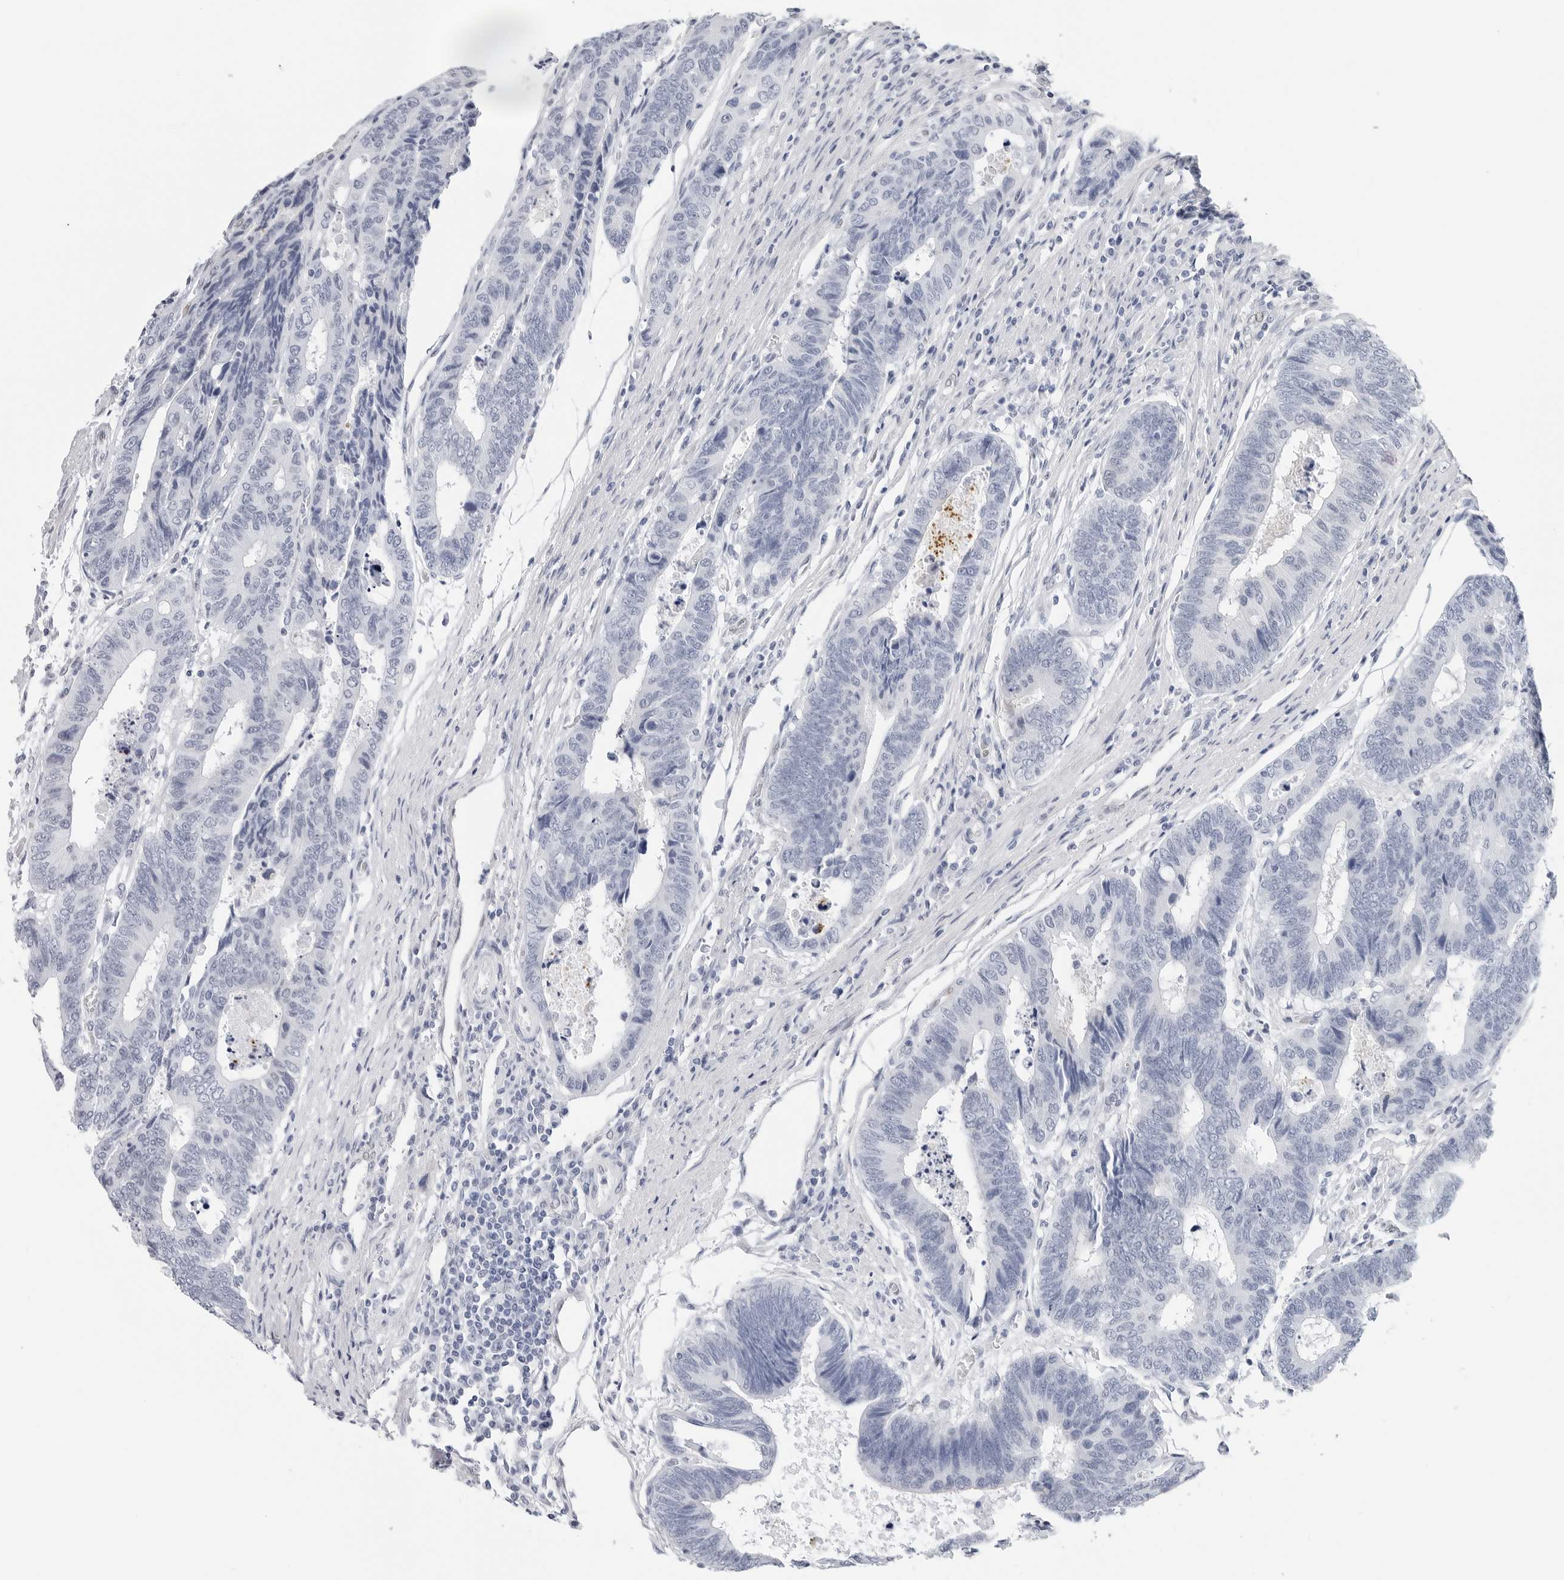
{"staining": {"intensity": "negative", "quantity": "none", "location": "none"}, "tissue": "colorectal cancer", "cell_type": "Tumor cells", "image_type": "cancer", "snomed": [{"axis": "morphology", "description": "Adenocarcinoma, NOS"}, {"axis": "topography", "description": "Rectum"}], "caption": "IHC of human adenocarcinoma (colorectal) reveals no positivity in tumor cells.", "gene": "SLC19A1", "patient": {"sex": "male", "age": 84}}